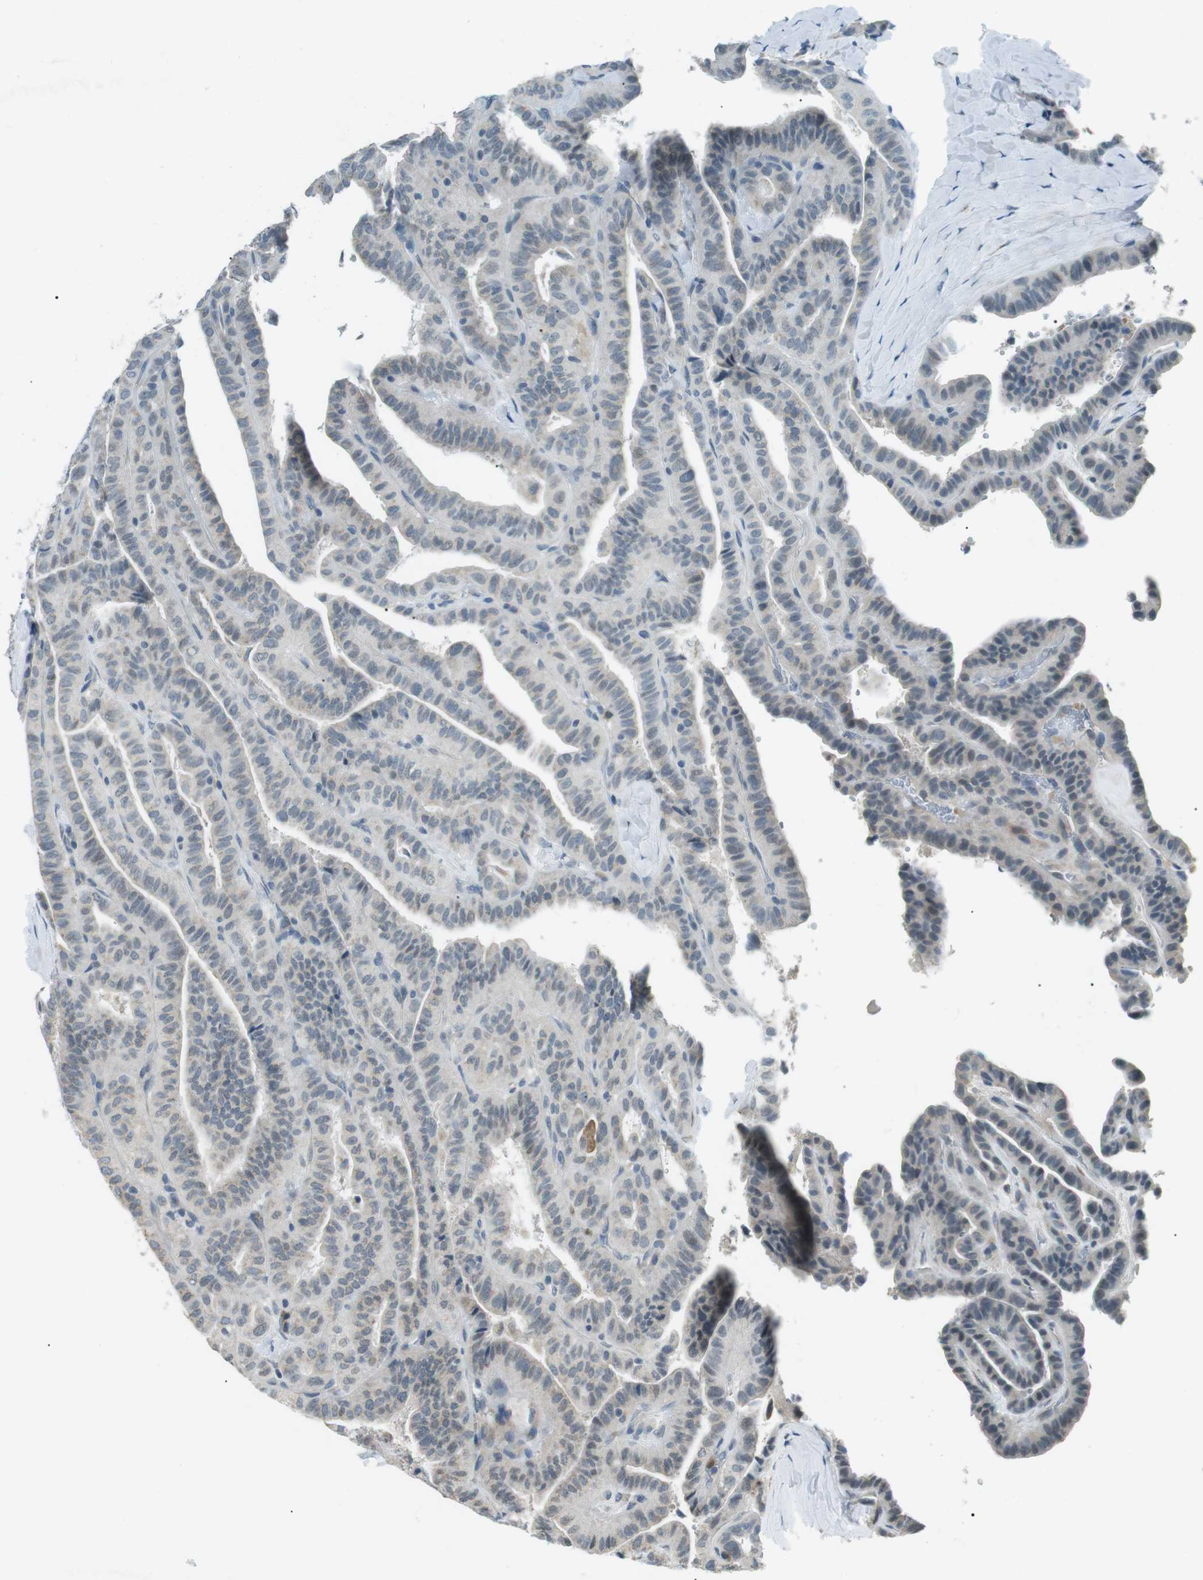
{"staining": {"intensity": "negative", "quantity": "none", "location": "none"}, "tissue": "thyroid cancer", "cell_type": "Tumor cells", "image_type": "cancer", "snomed": [{"axis": "morphology", "description": "Papillary adenocarcinoma, NOS"}, {"axis": "topography", "description": "Thyroid gland"}], "caption": "A high-resolution micrograph shows IHC staining of papillary adenocarcinoma (thyroid), which exhibits no significant staining in tumor cells.", "gene": "SERPINB2", "patient": {"sex": "male", "age": 77}}